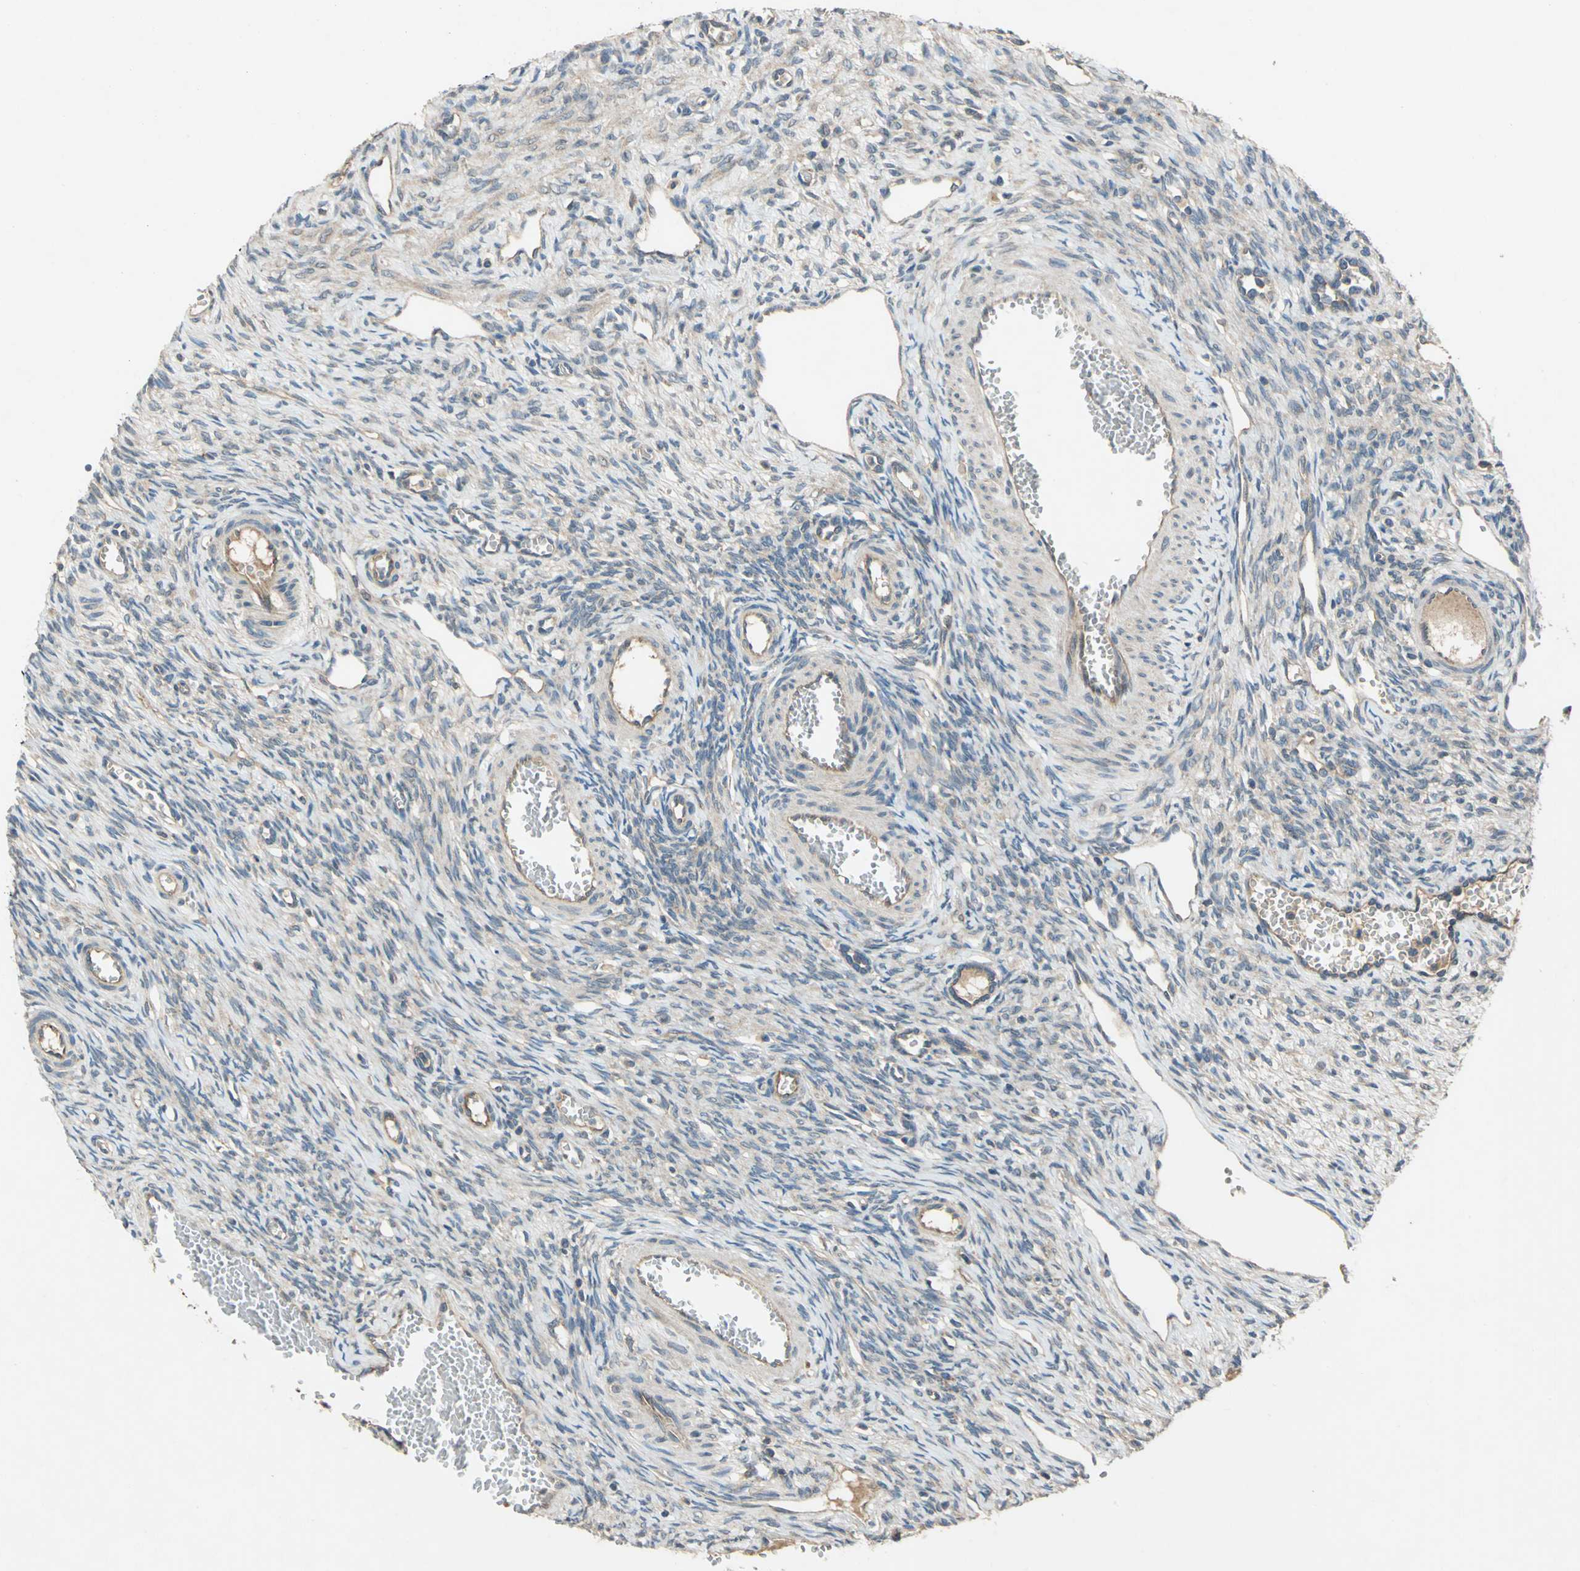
{"staining": {"intensity": "moderate", "quantity": "25%-75%", "location": "cytoplasmic/membranous"}, "tissue": "ovary", "cell_type": "Follicle cells", "image_type": "normal", "snomed": [{"axis": "morphology", "description": "Normal tissue, NOS"}, {"axis": "topography", "description": "Ovary"}], "caption": "A brown stain shows moderate cytoplasmic/membranous staining of a protein in follicle cells of normal ovary.", "gene": "EMCN", "patient": {"sex": "female", "age": 33}}